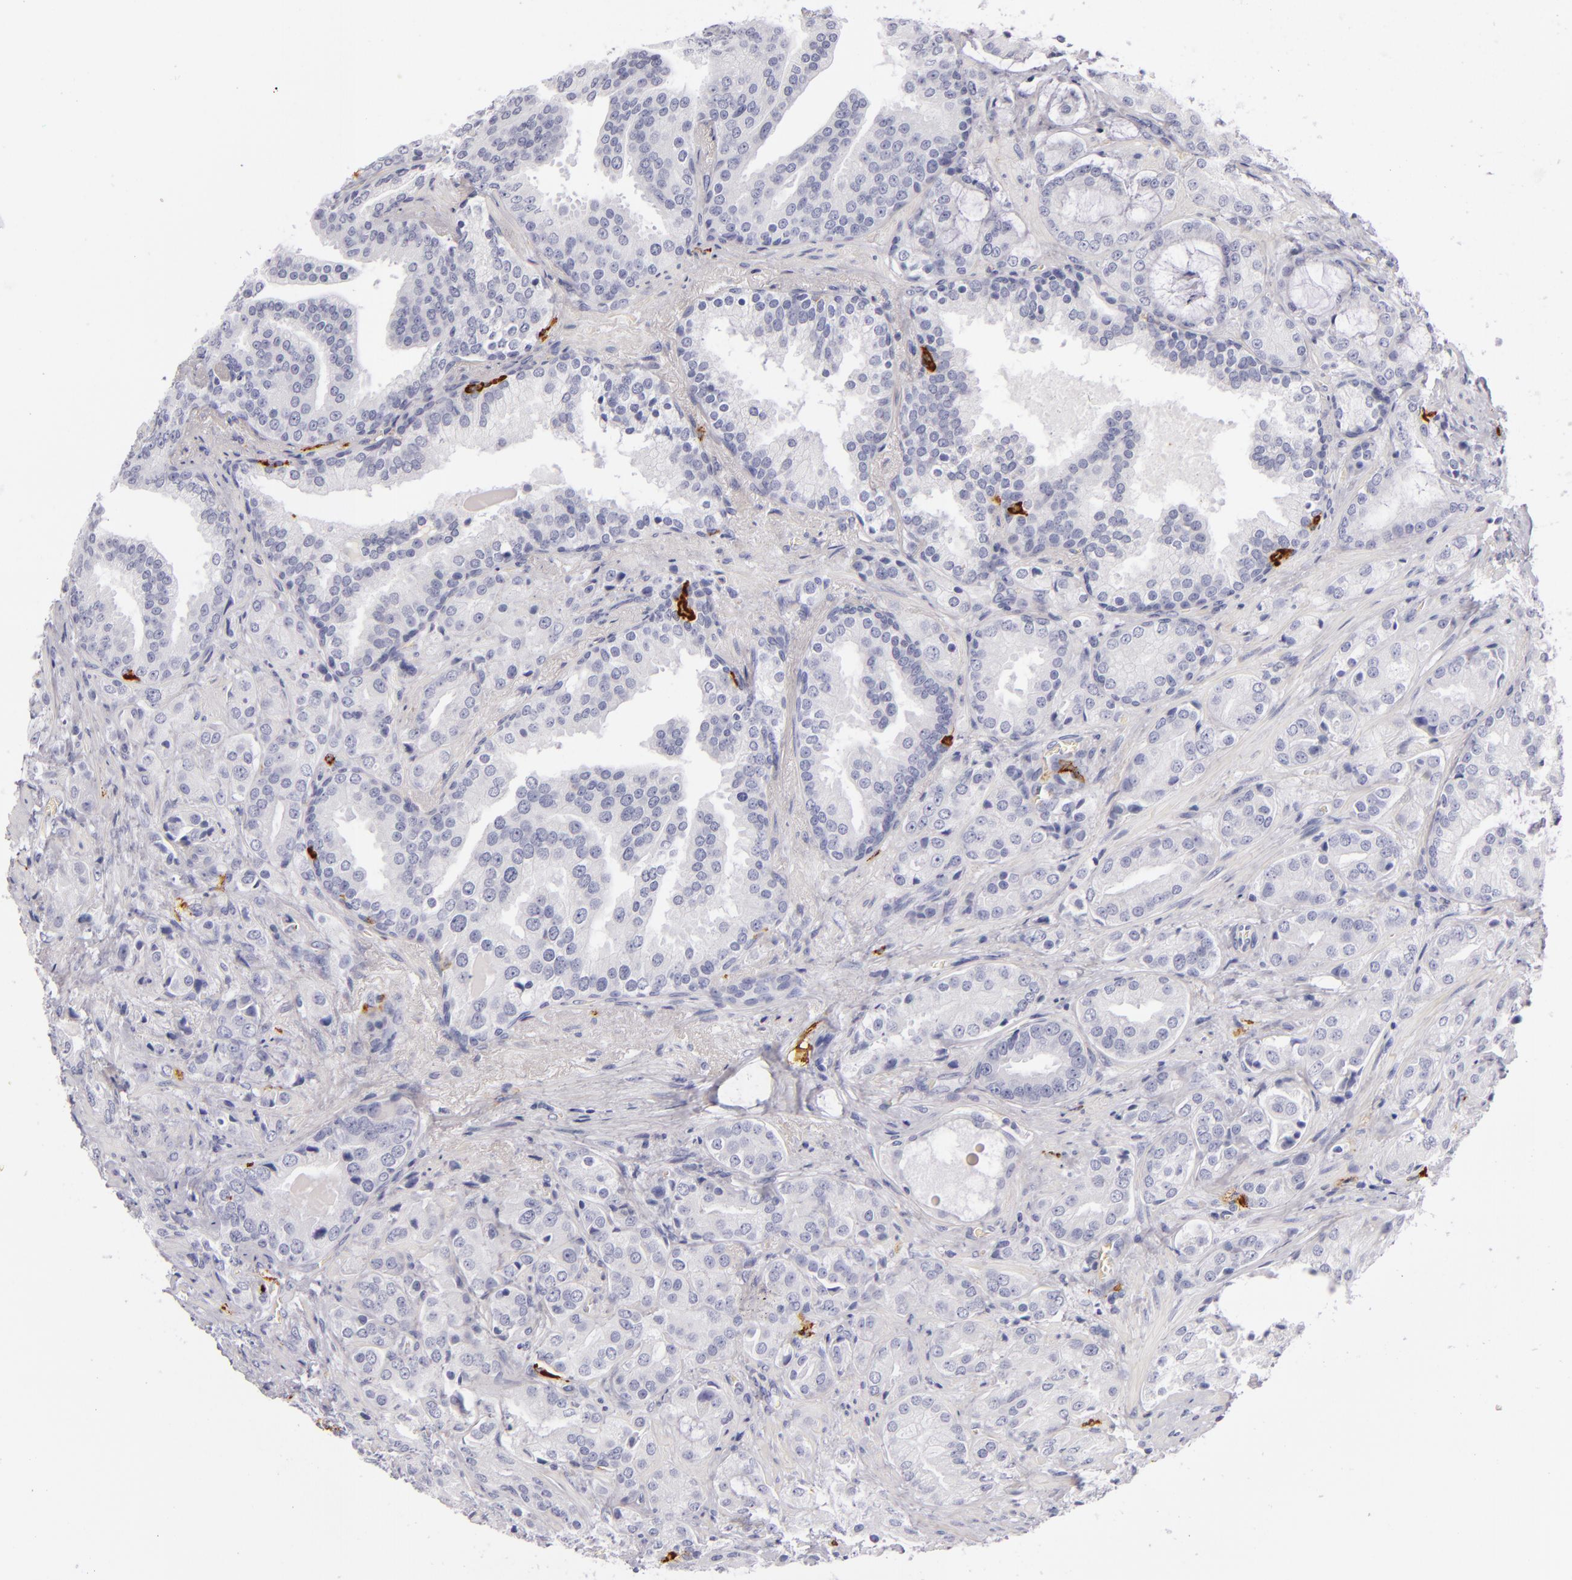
{"staining": {"intensity": "negative", "quantity": "none", "location": "none"}, "tissue": "prostate cancer", "cell_type": "Tumor cells", "image_type": "cancer", "snomed": [{"axis": "morphology", "description": "Adenocarcinoma, Medium grade"}, {"axis": "topography", "description": "Prostate"}], "caption": "Immunohistochemistry of human prostate medium-grade adenocarcinoma exhibits no expression in tumor cells.", "gene": "CD207", "patient": {"sex": "male", "age": 70}}